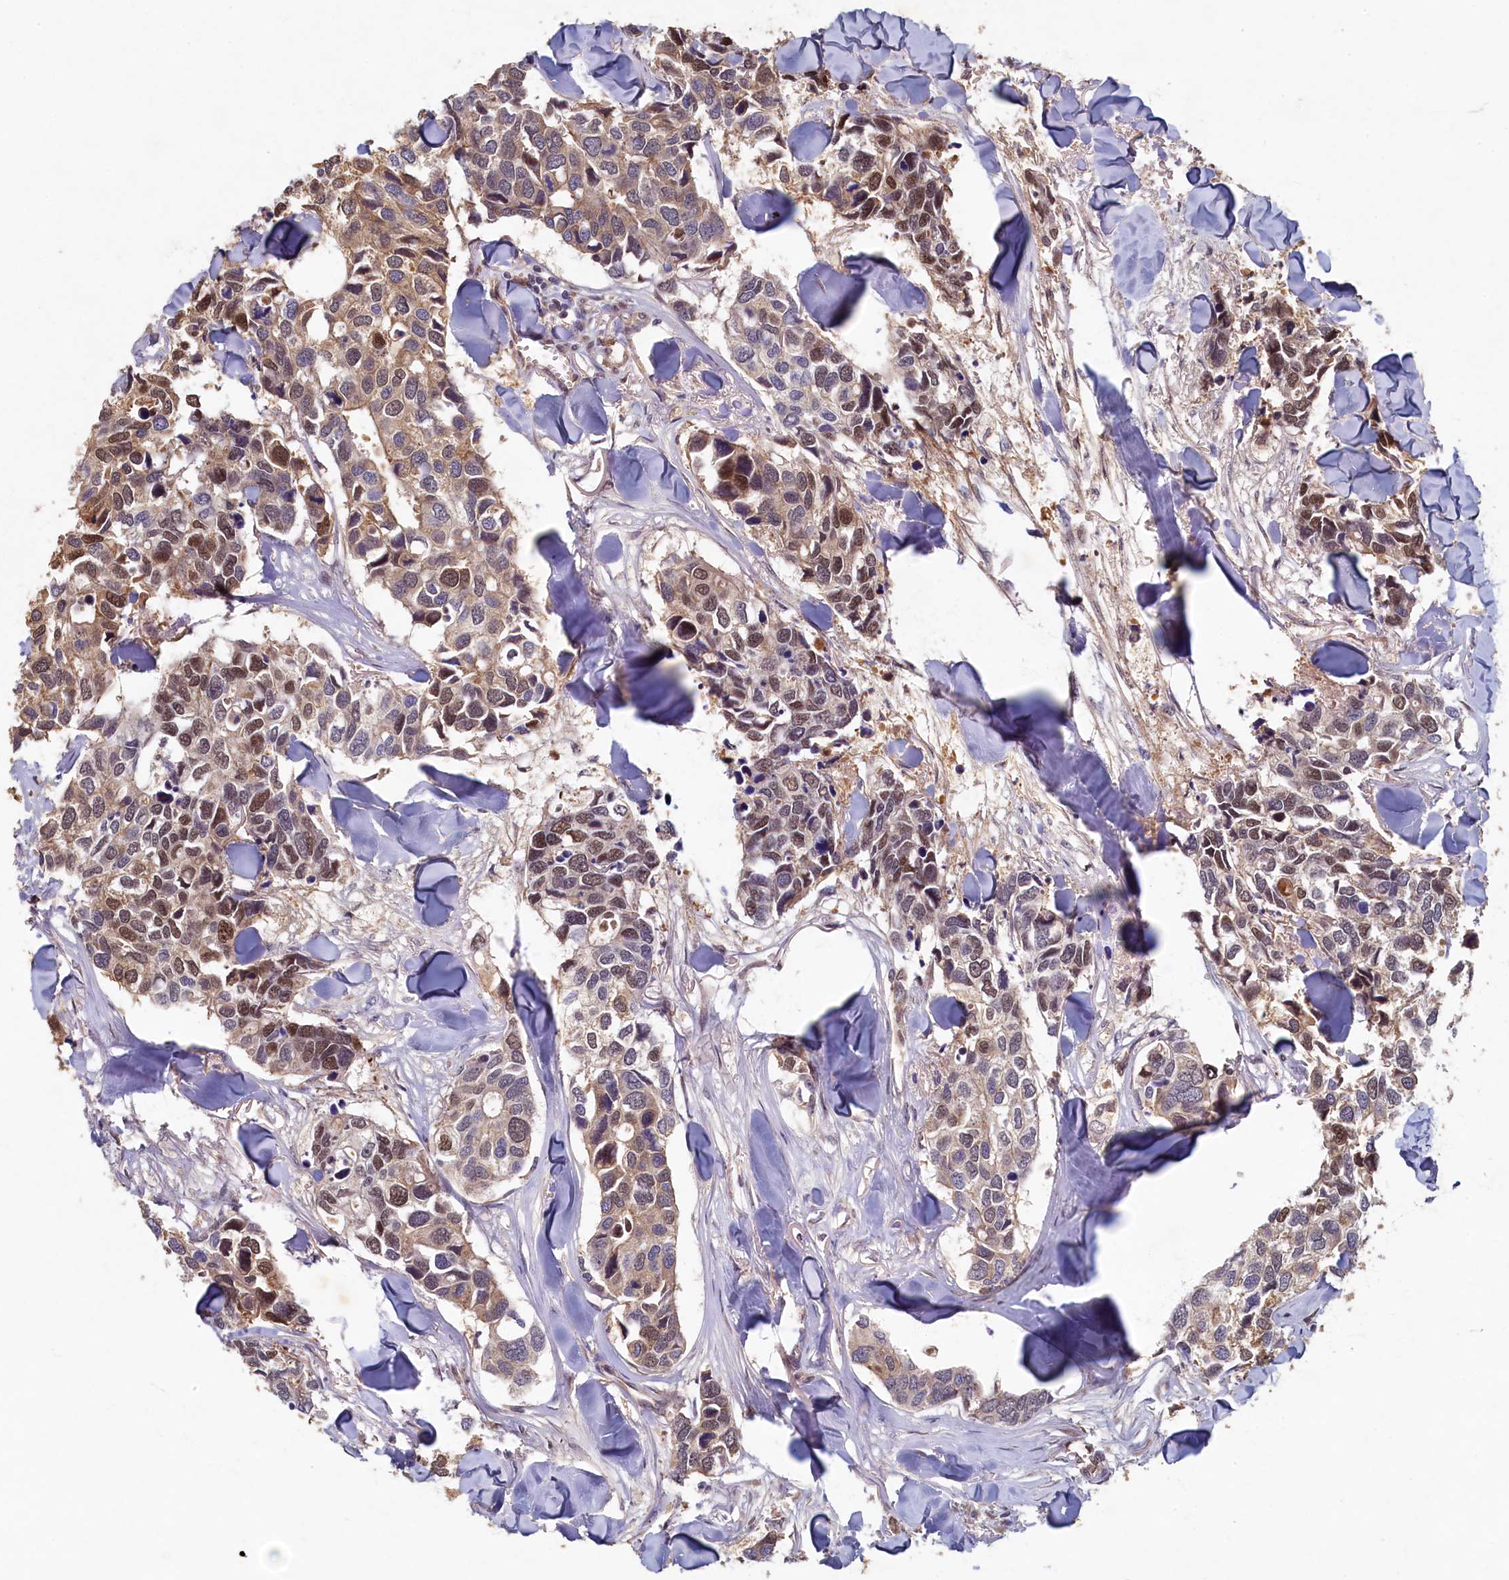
{"staining": {"intensity": "moderate", "quantity": "25%-75%", "location": "nuclear"}, "tissue": "breast cancer", "cell_type": "Tumor cells", "image_type": "cancer", "snomed": [{"axis": "morphology", "description": "Duct carcinoma"}, {"axis": "topography", "description": "Breast"}], "caption": "Immunohistochemical staining of human breast cancer (intraductal carcinoma) demonstrates medium levels of moderate nuclear staining in about 25%-75% of tumor cells.", "gene": "LCMT2", "patient": {"sex": "female", "age": 83}}